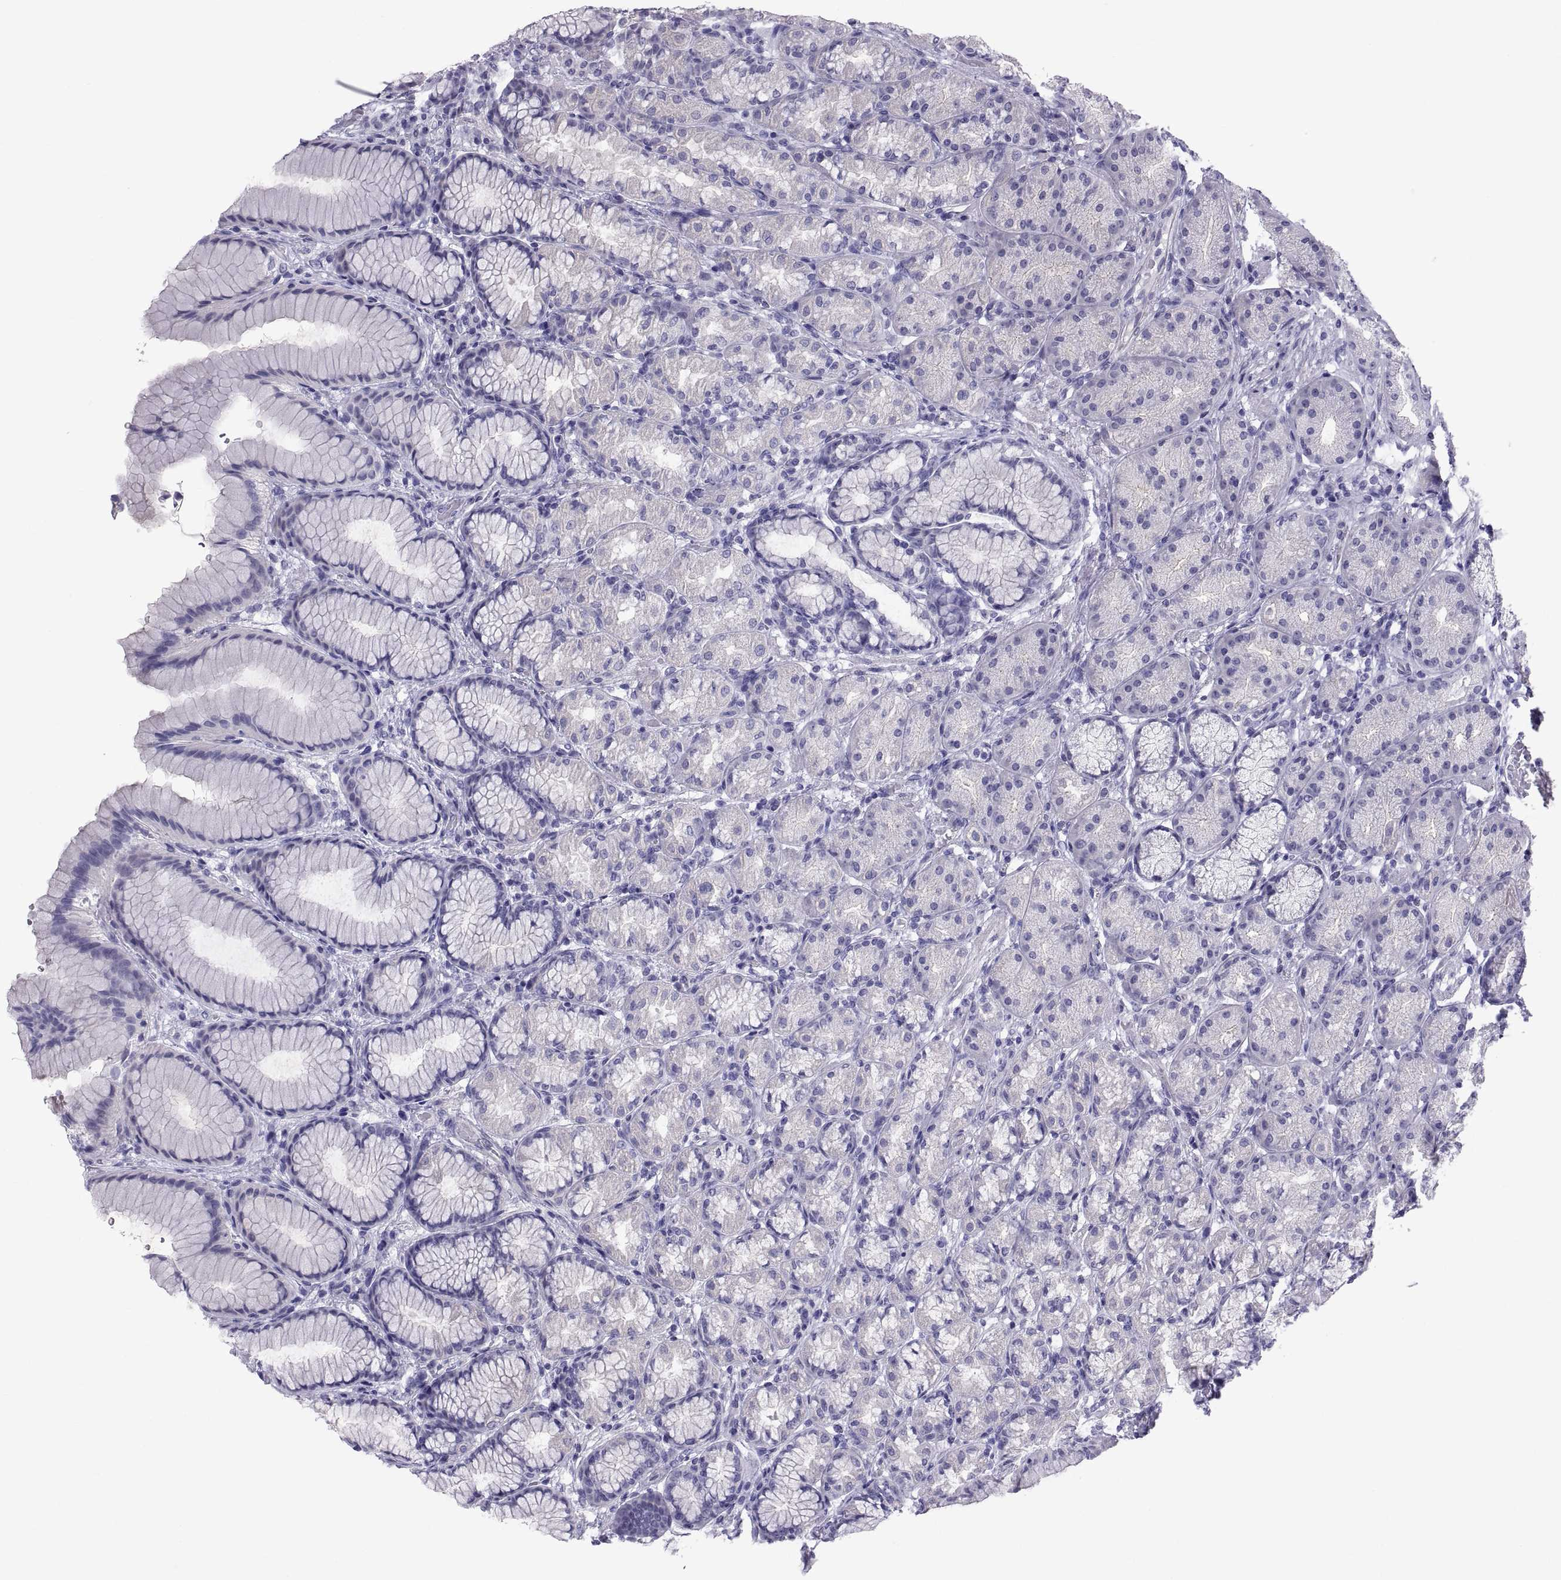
{"staining": {"intensity": "negative", "quantity": "none", "location": "none"}, "tissue": "stomach", "cell_type": "Glandular cells", "image_type": "normal", "snomed": [{"axis": "morphology", "description": "Normal tissue, NOS"}, {"axis": "morphology", "description": "Adenocarcinoma, NOS"}, {"axis": "topography", "description": "Stomach"}], "caption": "Unremarkable stomach was stained to show a protein in brown. There is no significant positivity in glandular cells. Nuclei are stained in blue.", "gene": "RNASE12", "patient": {"sex": "female", "age": 79}}